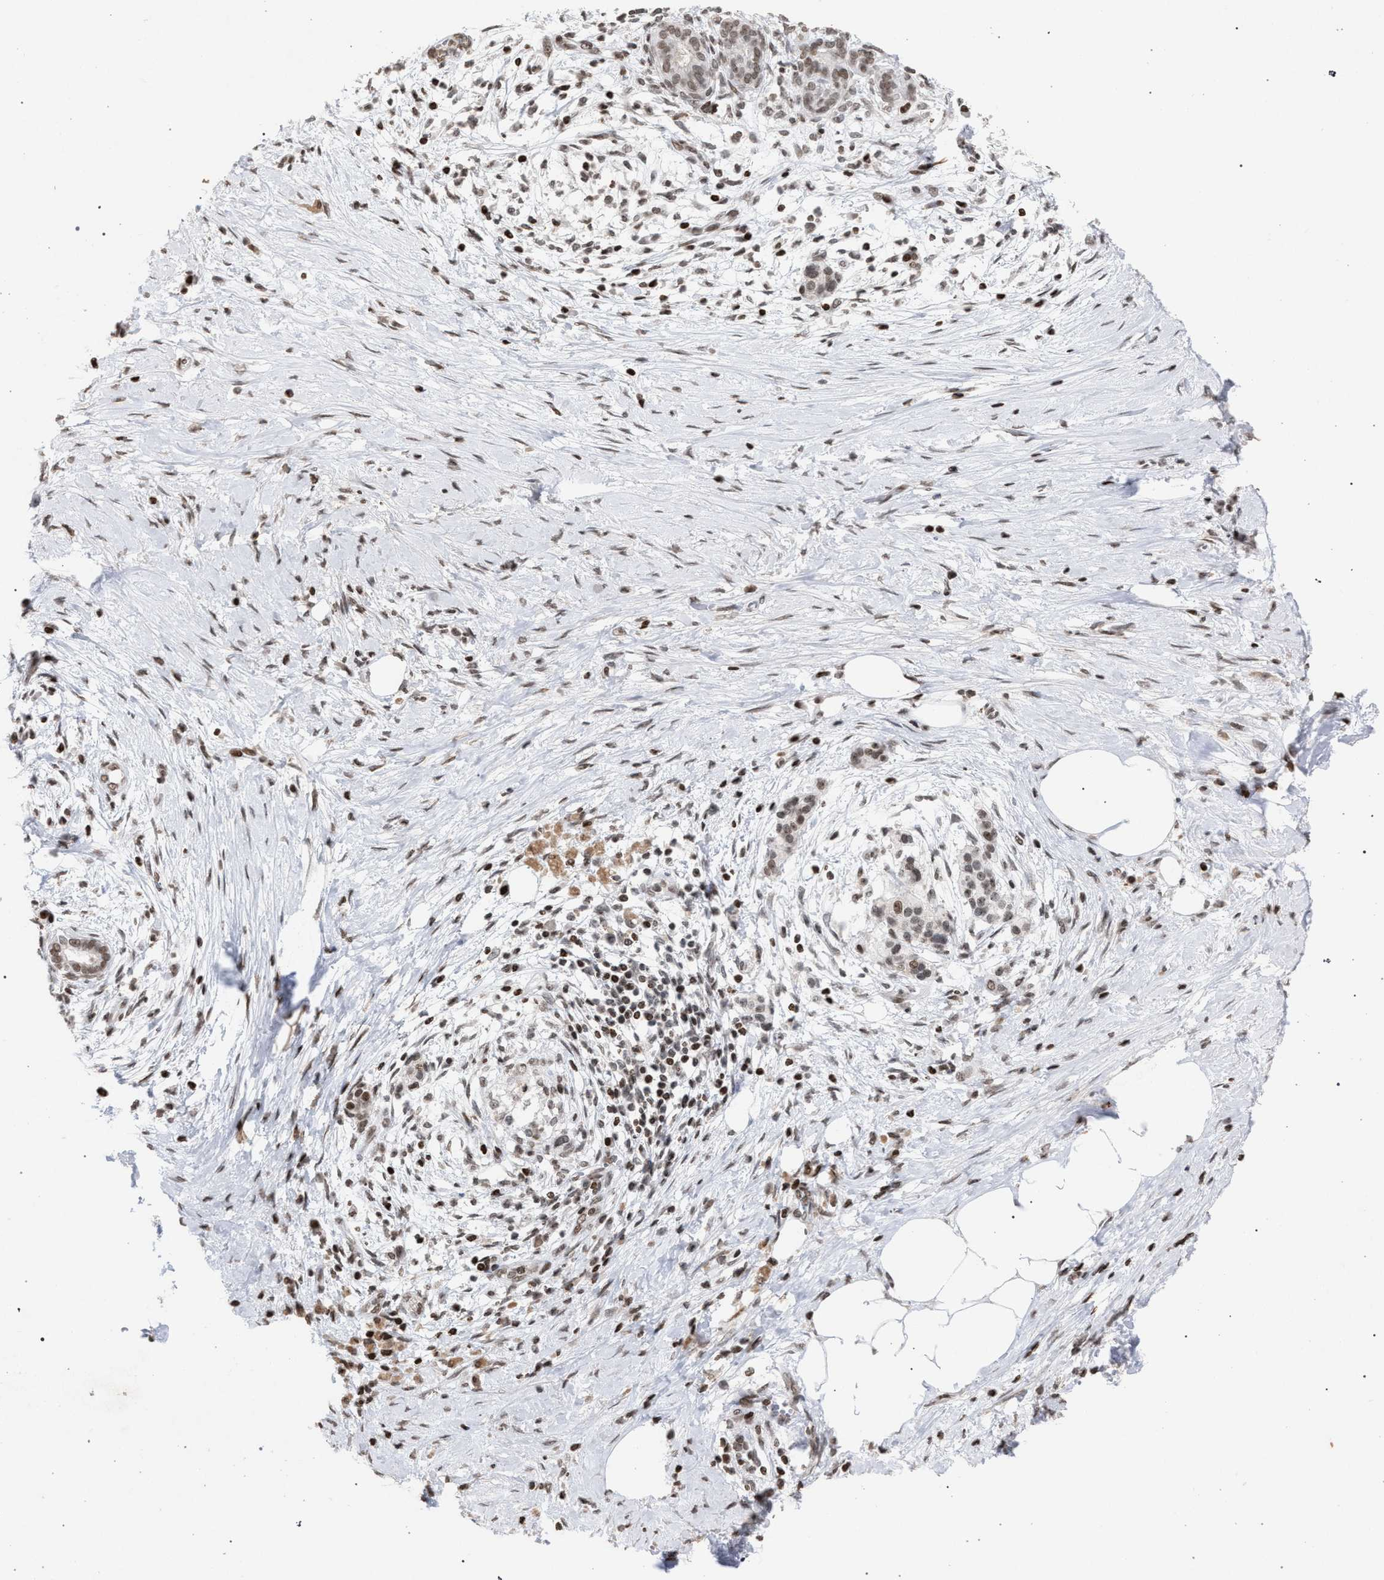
{"staining": {"intensity": "weak", "quantity": ">75%", "location": "nuclear"}, "tissue": "pancreatic cancer", "cell_type": "Tumor cells", "image_type": "cancer", "snomed": [{"axis": "morphology", "description": "Adenocarcinoma, NOS"}, {"axis": "topography", "description": "Pancreas"}], "caption": "Weak nuclear protein staining is present in approximately >75% of tumor cells in pancreatic cancer. The staining was performed using DAB (3,3'-diaminobenzidine), with brown indicating positive protein expression. Nuclei are stained blue with hematoxylin.", "gene": "FOXD3", "patient": {"sex": "male", "age": 58}}